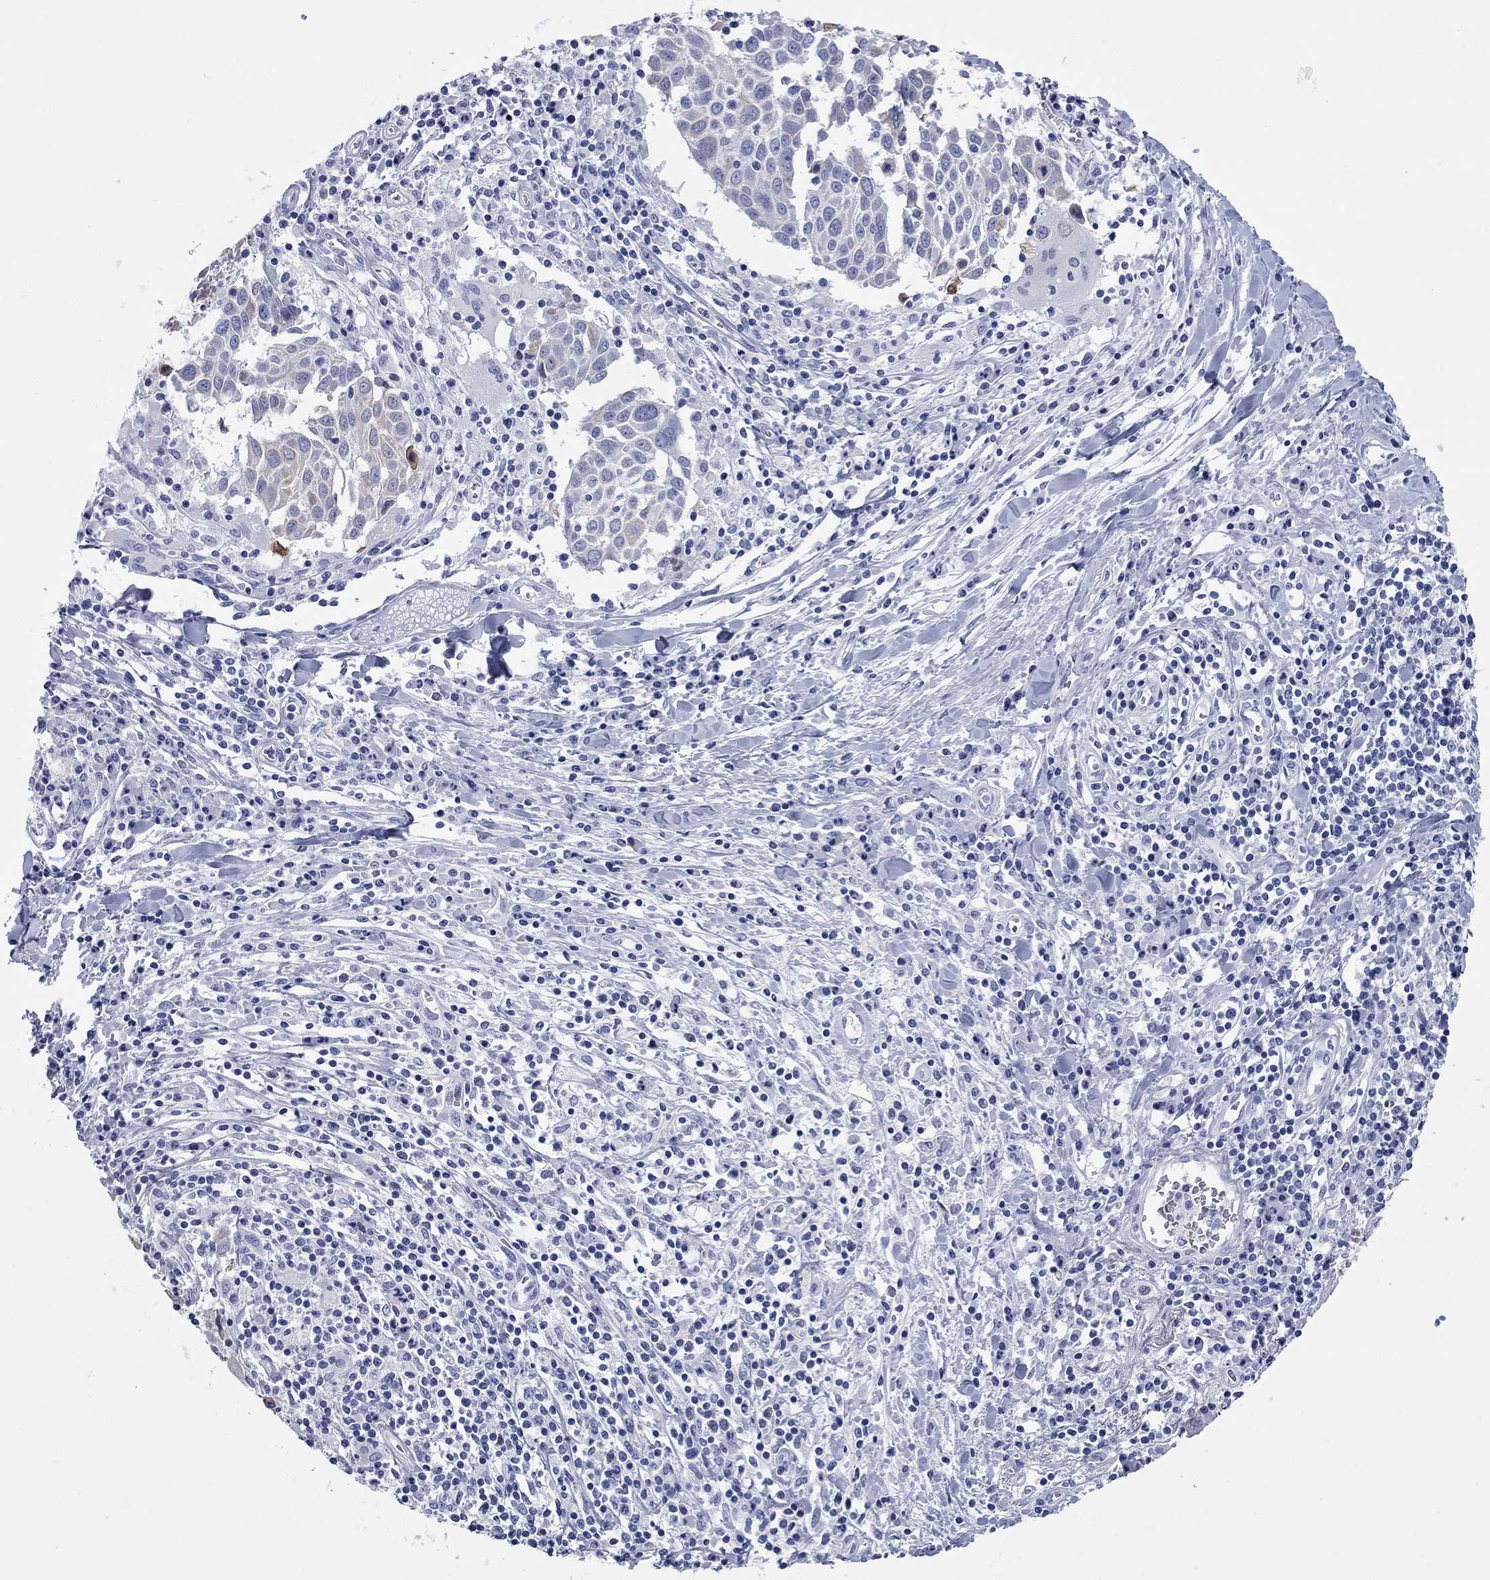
{"staining": {"intensity": "weak", "quantity": "<25%", "location": "cytoplasmic/membranous"}, "tissue": "lung cancer", "cell_type": "Tumor cells", "image_type": "cancer", "snomed": [{"axis": "morphology", "description": "Squamous cell carcinoma, NOS"}, {"axis": "topography", "description": "Lung"}], "caption": "The photomicrograph reveals no significant expression in tumor cells of lung cancer.", "gene": "CCNA1", "patient": {"sex": "male", "age": 57}}